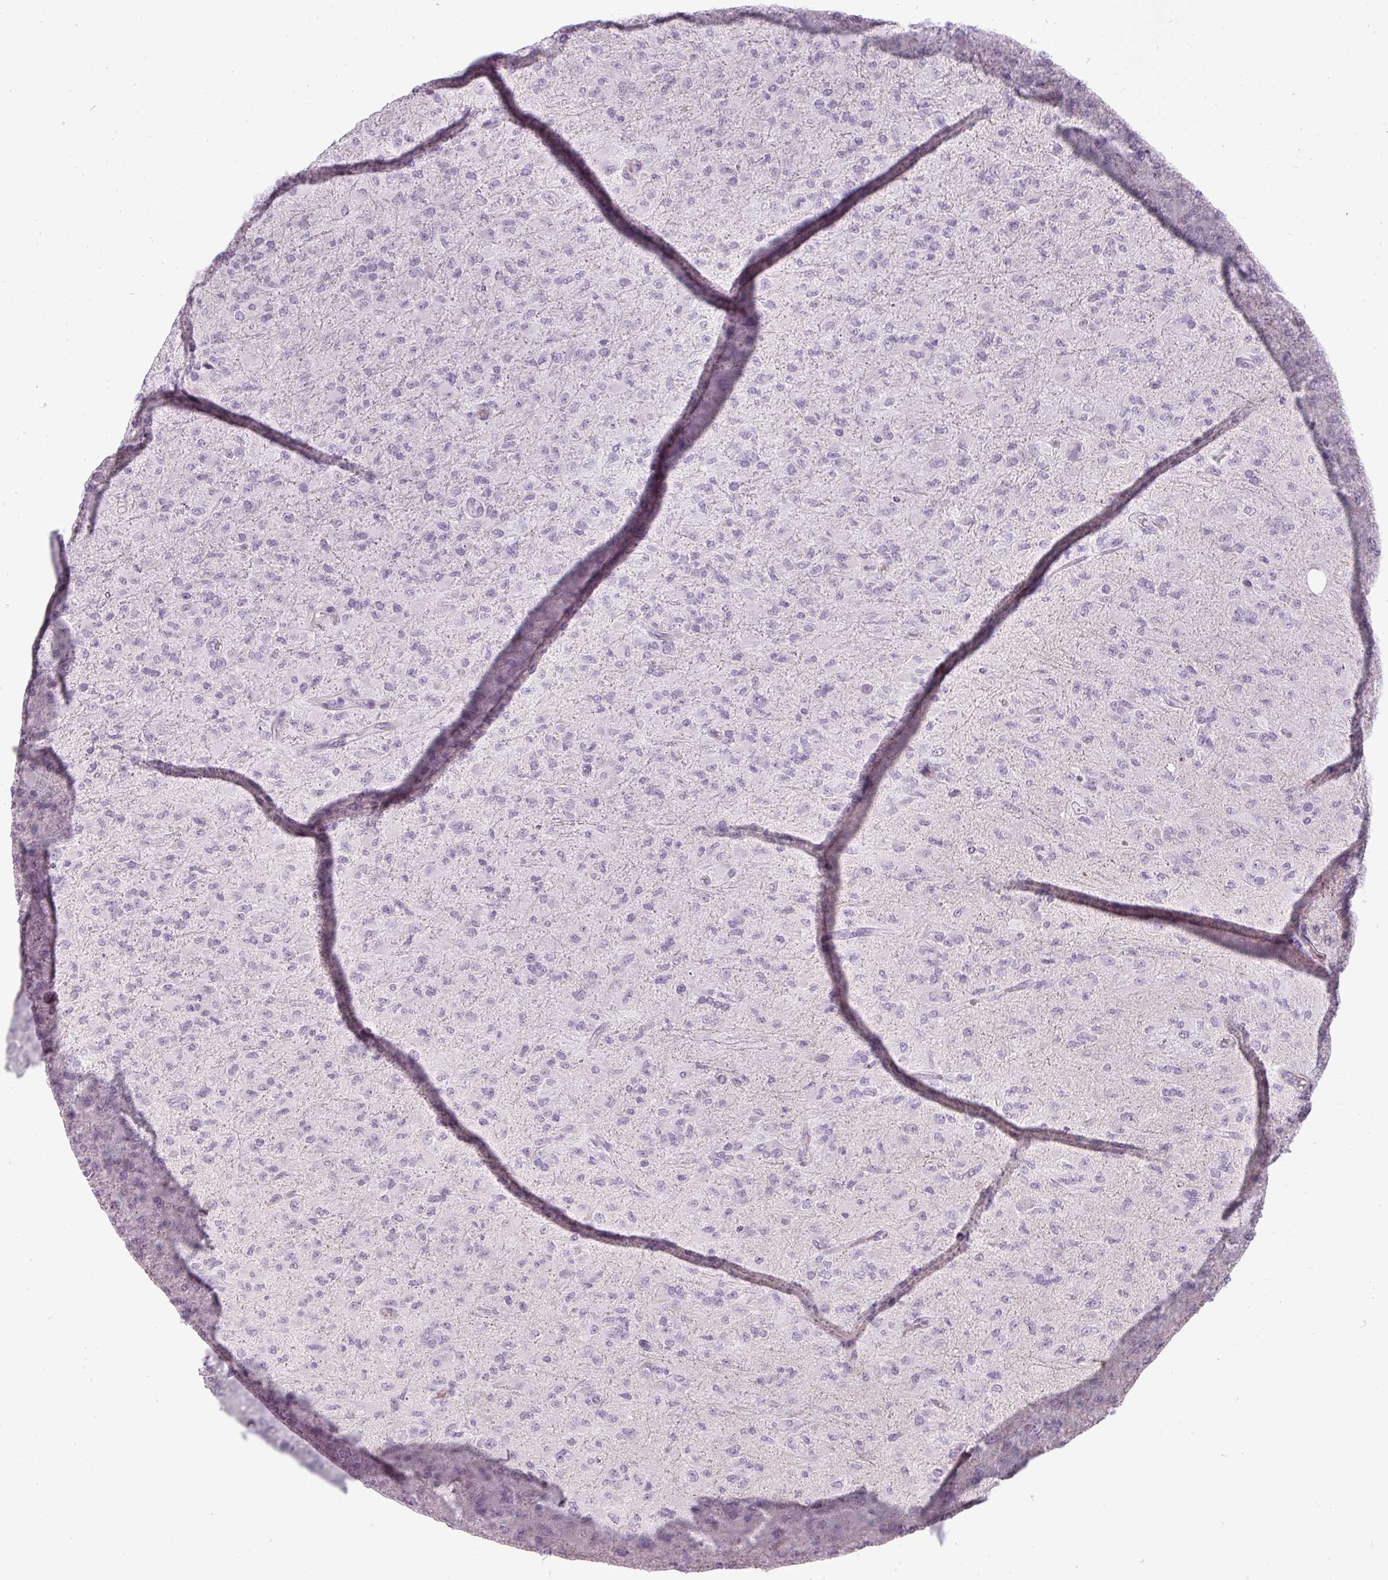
{"staining": {"intensity": "negative", "quantity": "none", "location": "none"}, "tissue": "glioma", "cell_type": "Tumor cells", "image_type": "cancer", "snomed": [{"axis": "morphology", "description": "Glioma, malignant, Low grade"}, {"axis": "topography", "description": "Brain"}], "caption": "High power microscopy micrograph of an immunohistochemistry micrograph of glioma, revealing no significant expression in tumor cells.", "gene": "CHRDL1", "patient": {"sex": "male", "age": 65}}